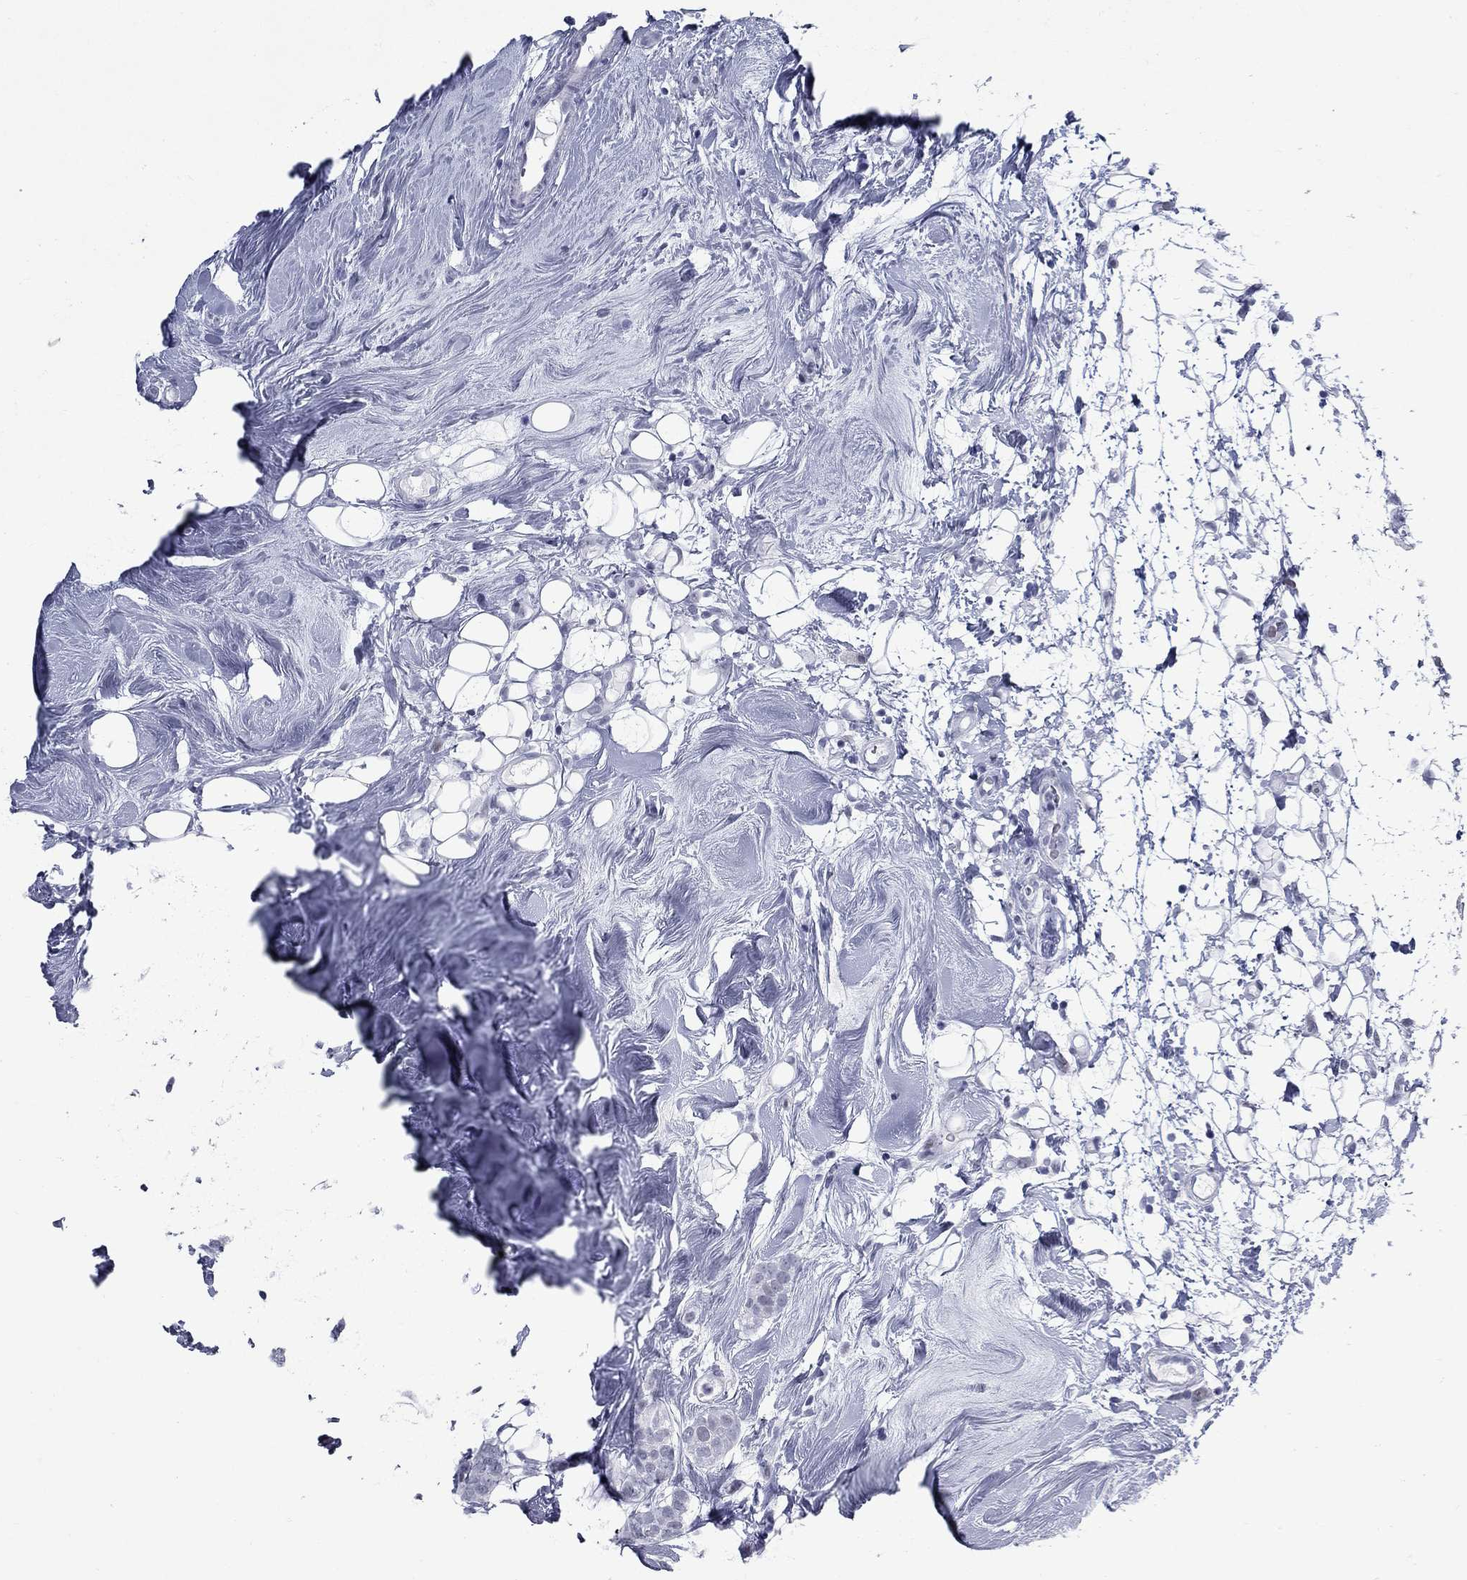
{"staining": {"intensity": "negative", "quantity": "none", "location": "none"}, "tissue": "breast cancer", "cell_type": "Tumor cells", "image_type": "cancer", "snomed": [{"axis": "morphology", "description": "Lobular carcinoma"}, {"axis": "topography", "description": "Breast"}], "caption": "Immunohistochemistry (IHC) histopathology image of neoplastic tissue: breast lobular carcinoma stained with DAB (3,3'-diaminobenzidine) demonstrates no significant protein staining in tumor cells.", "gene": "ASF1B", "patient": {"sex": "female", "age": 49}}